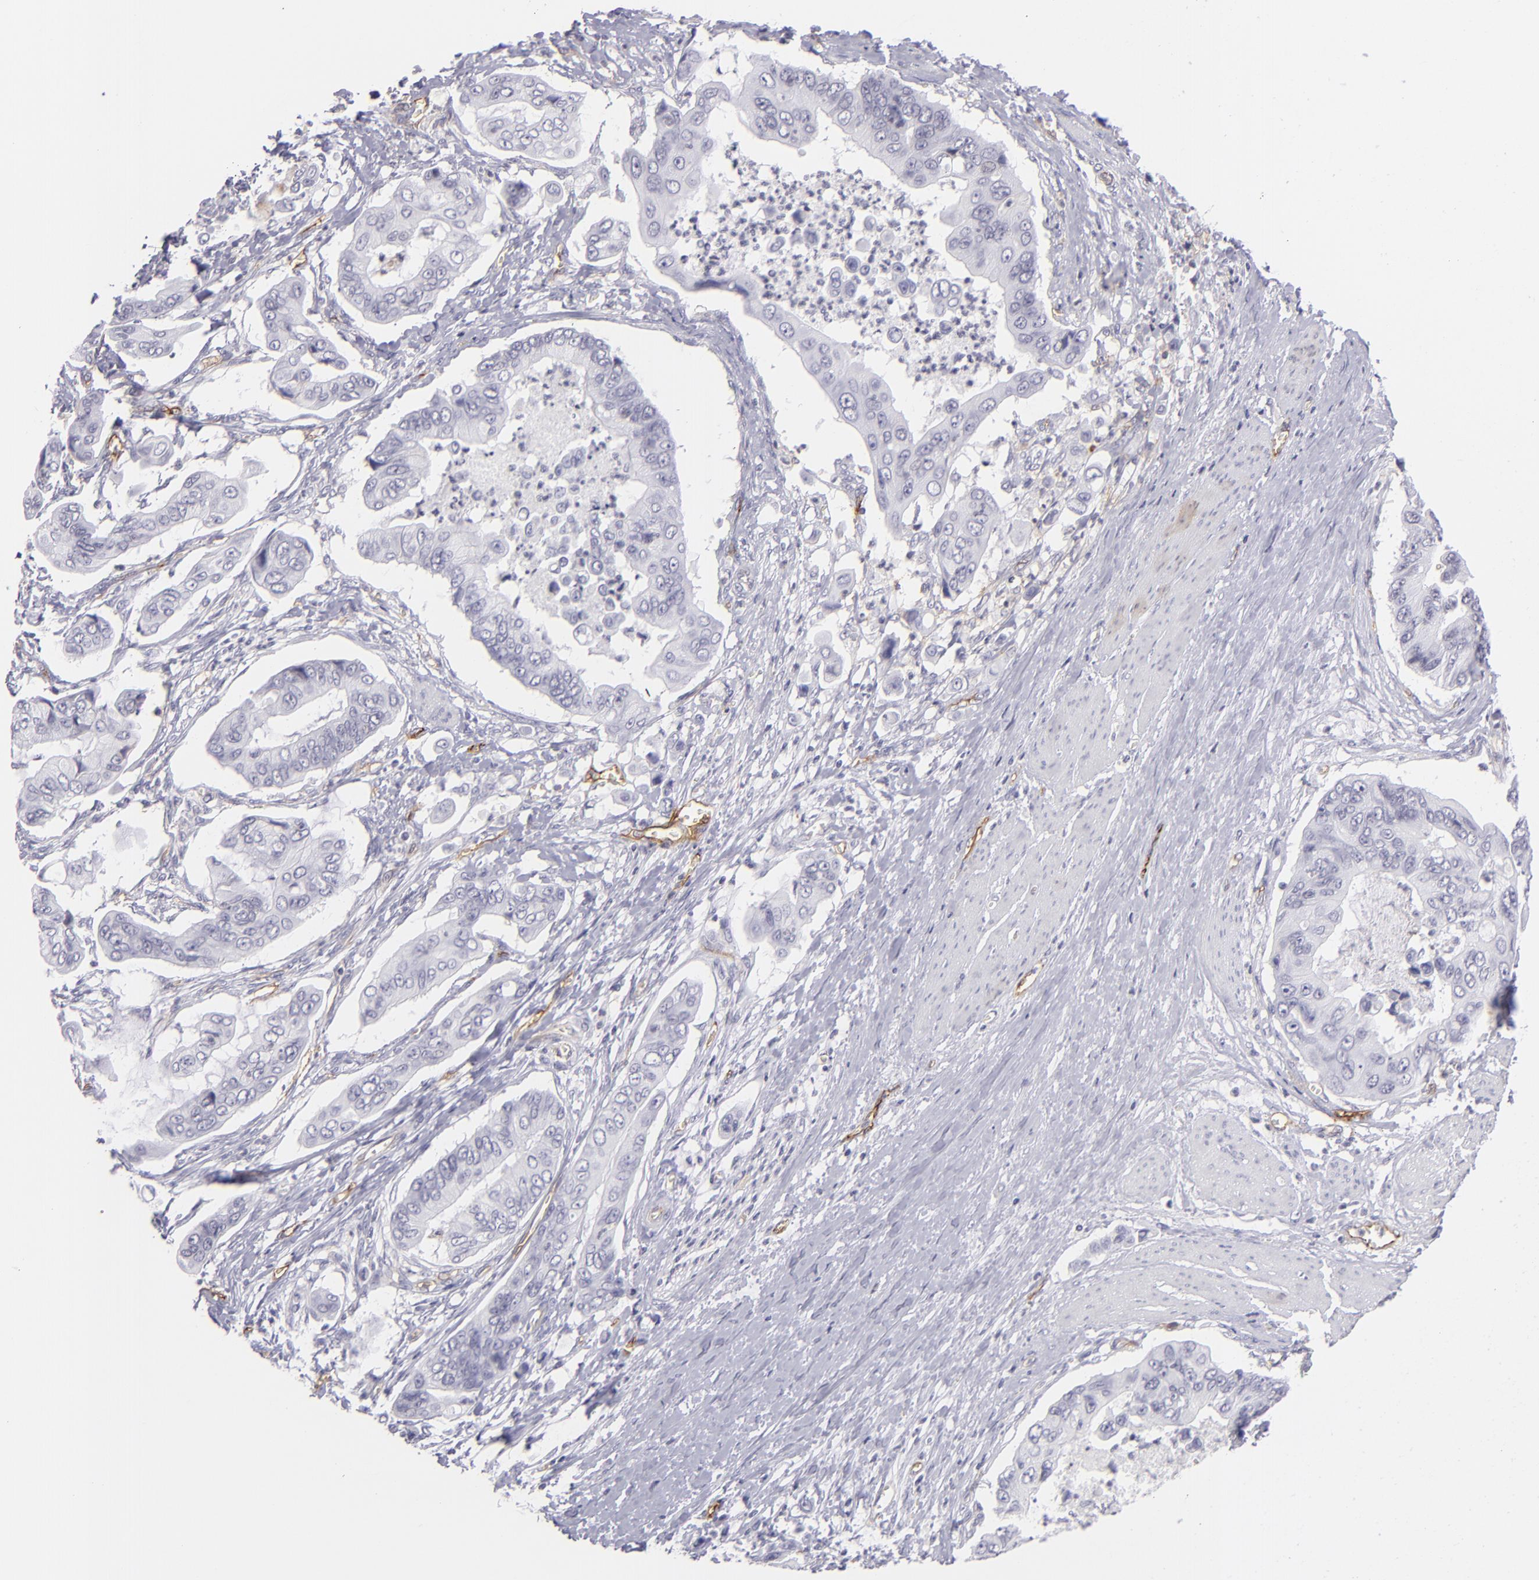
{"staining": {"intensity": "negative", "quantity": "none", "location": "none"}, "tissue": "stomach cancer", "cell_type": "Tumor cells", "image_type": "cancer", "snomed": [{"axis": "morphology", "description": "Adenocarcinoma, NOS"}, {"axis": "topography", "description": "Stomach, upper"}], "caption": "DAB (3,3'-diaminobenzidine) immunohistochemical staining of human adenocarcinoma (stomach) reveals no significant positivity in tumor cells.", "gene": "THBD", "patient": {"sex": "male", "age": 80}}